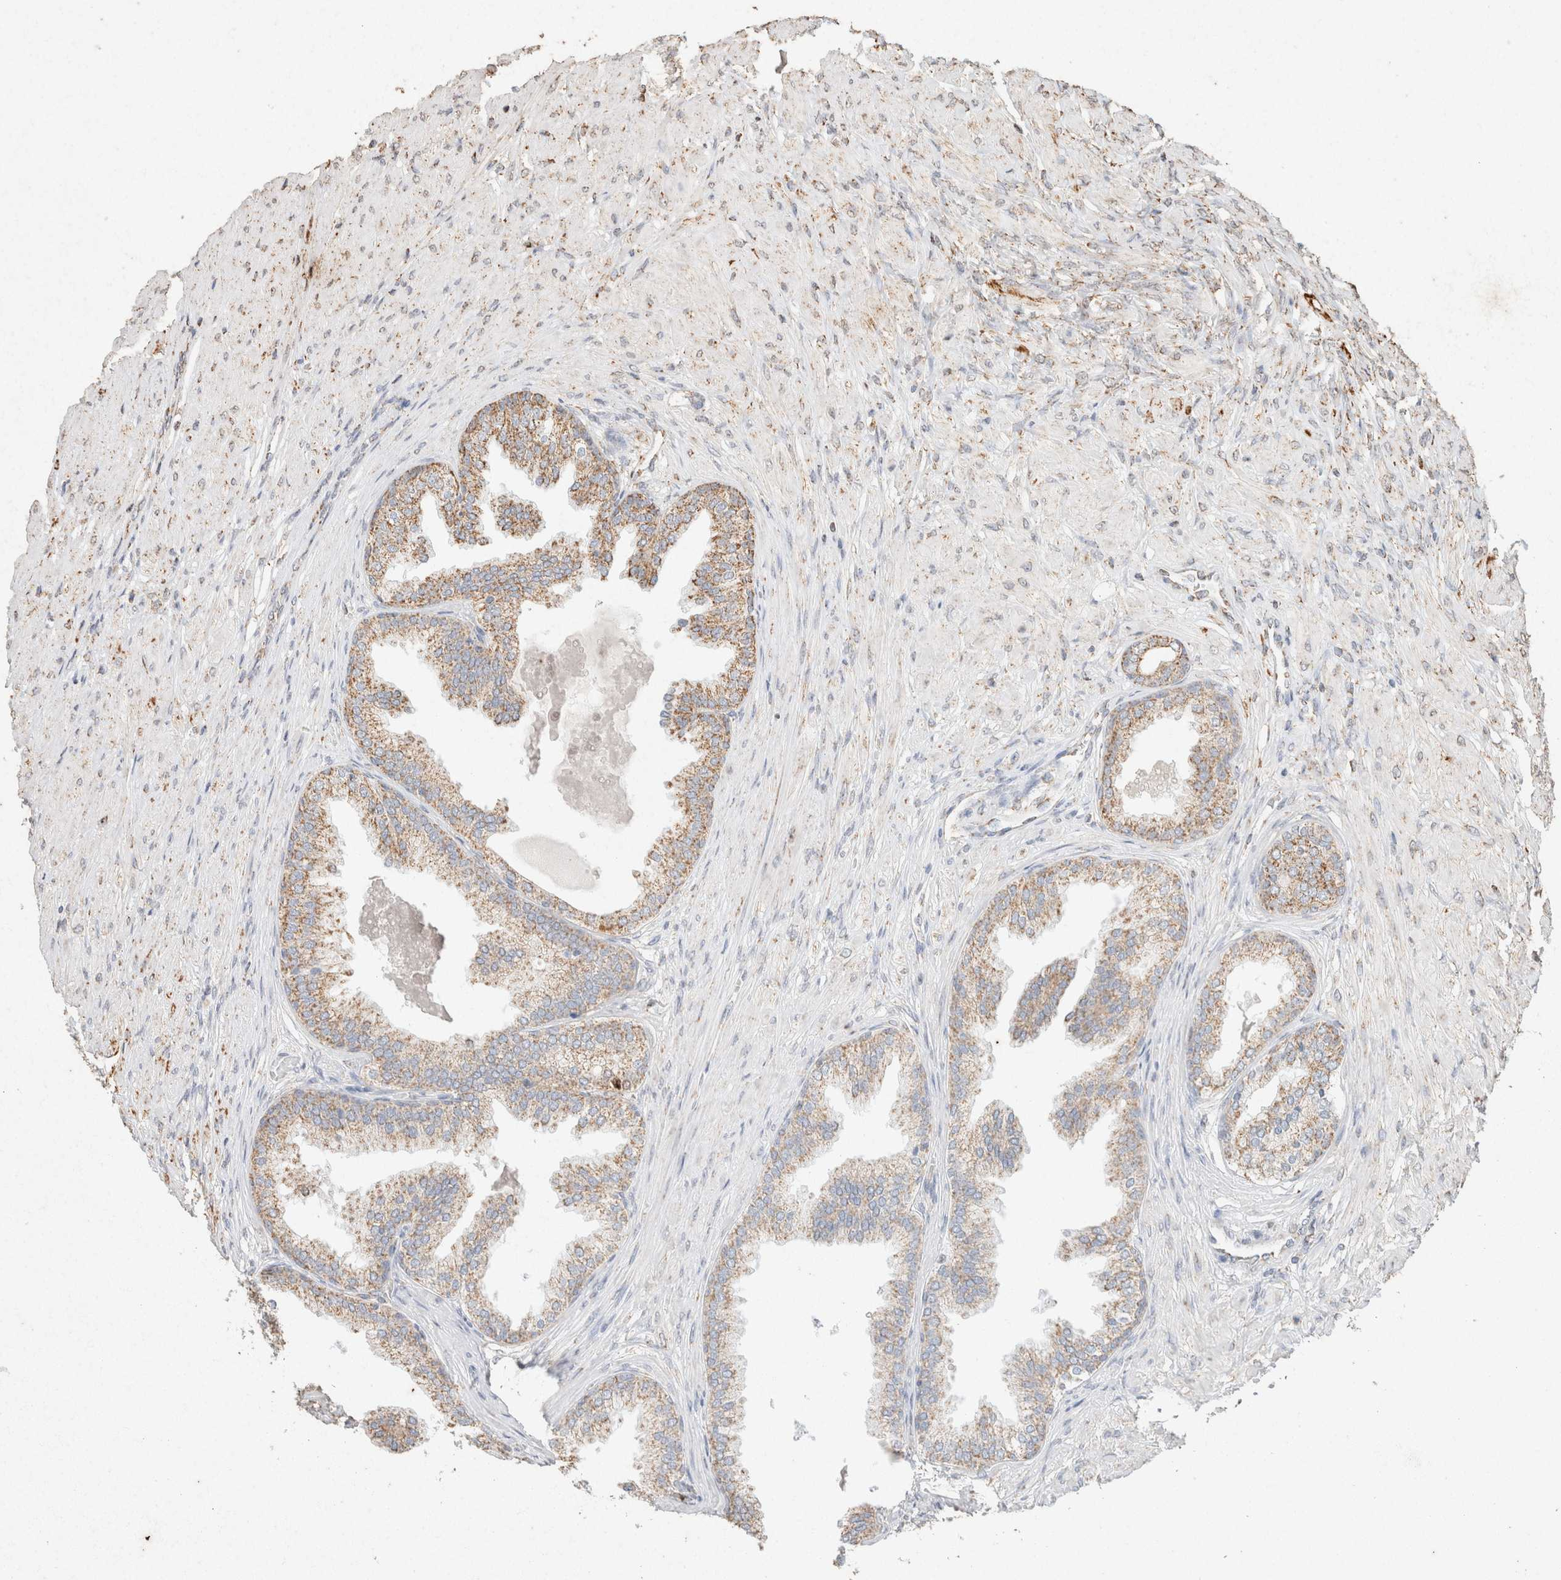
{"staining": {"intensity": "weak", "quantity": "25%-75%", "location": "cytoplasmic/membranous"}, "tissue": "prostate cancer", "cell_type": "Tumor cells", "image_type": "cancer", "snomed": [{"axis": "morphology", "description": "Adenocarcinoma, High grade"}, {"axis": "topography", "description": "Prostate"}], "caption": "Prostate cancer stained with DAB immunohistochemistry displays low levels of weak cytoplasmic/membranous positivity in approximately 25%-75% of tumor cells.", "gene": "SDC2", "patient": {"sex": "male", "age": 59}}